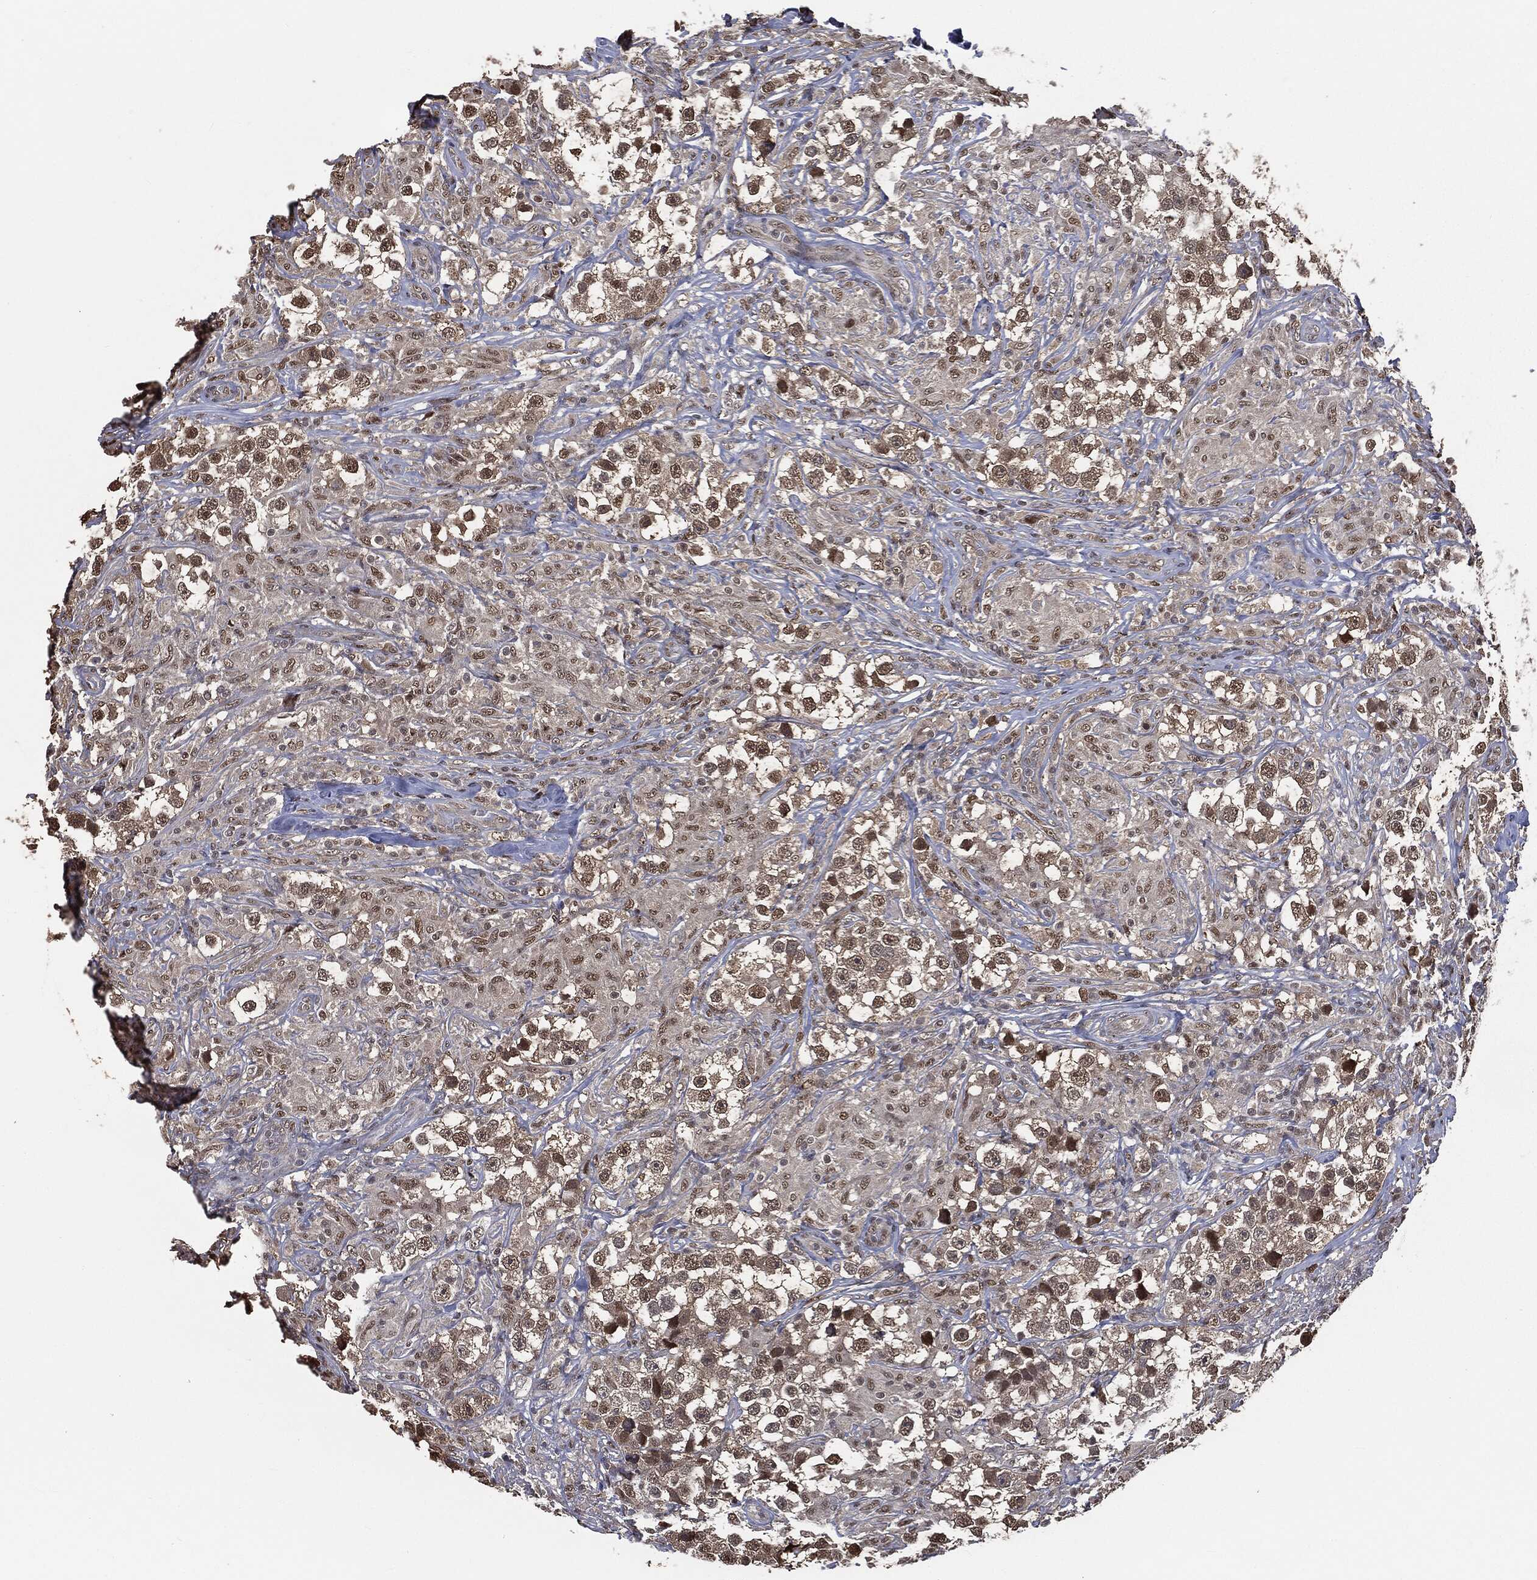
{"staining": {"intensity": "moderate", "quantity": "25%-75%", "location": "nuclear"}, "tissue": "testis cancer", "cell_type": "Tumor cells", "image_type": "cancer", "snomed": [{"axis": "morphology", "description": "Seminoma, NOS"}, {"axis": "topography", "description": "Testis"}], "caption": "Moderate nuclear expression is identified in about 25%-75% of tumor cells in testis seminoma.", "gene": "SHLD2", "patient": {"sex": "male", "age": 46}}